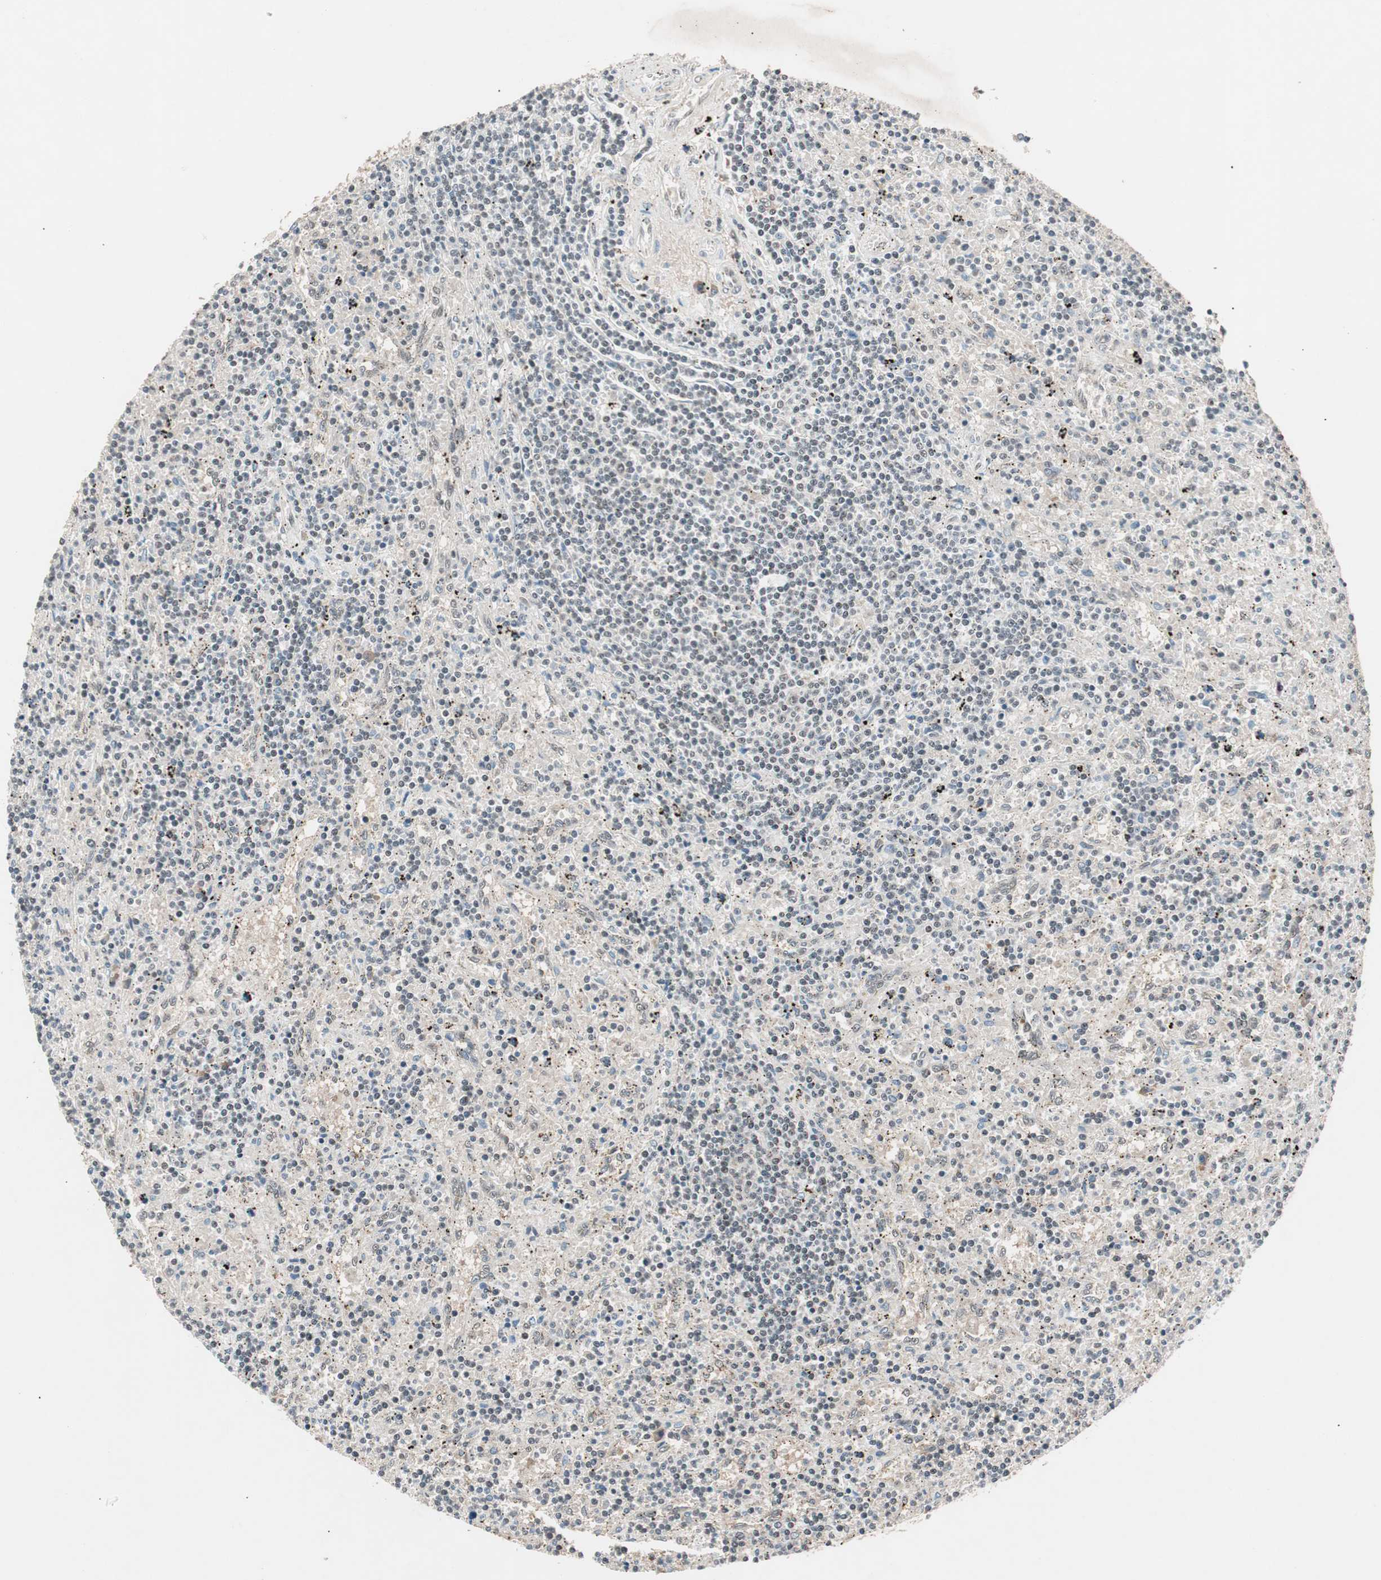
{"staining": {"intensity": "weak", "quantity": "<25%", "location": "nuclear"}, "tissue": "lymphoma", "cell_type": "Tumor cells", "image_type": "cancer", "snomed": [{"axis": "morphology", "description": "Malignant lymphoma, non-Hodgkin's type, Low grade"}, {"axis": "topography", "description": "Spleen"}], "caption": "This micrograph is of lymphoma stained with immunohistochemistry to label a protein in brown with the nuclei are counter-stained blue. There is no expression in tumor cells.", "gene": "NFRKB", "patient": {"sex": "male", "age": 76}}